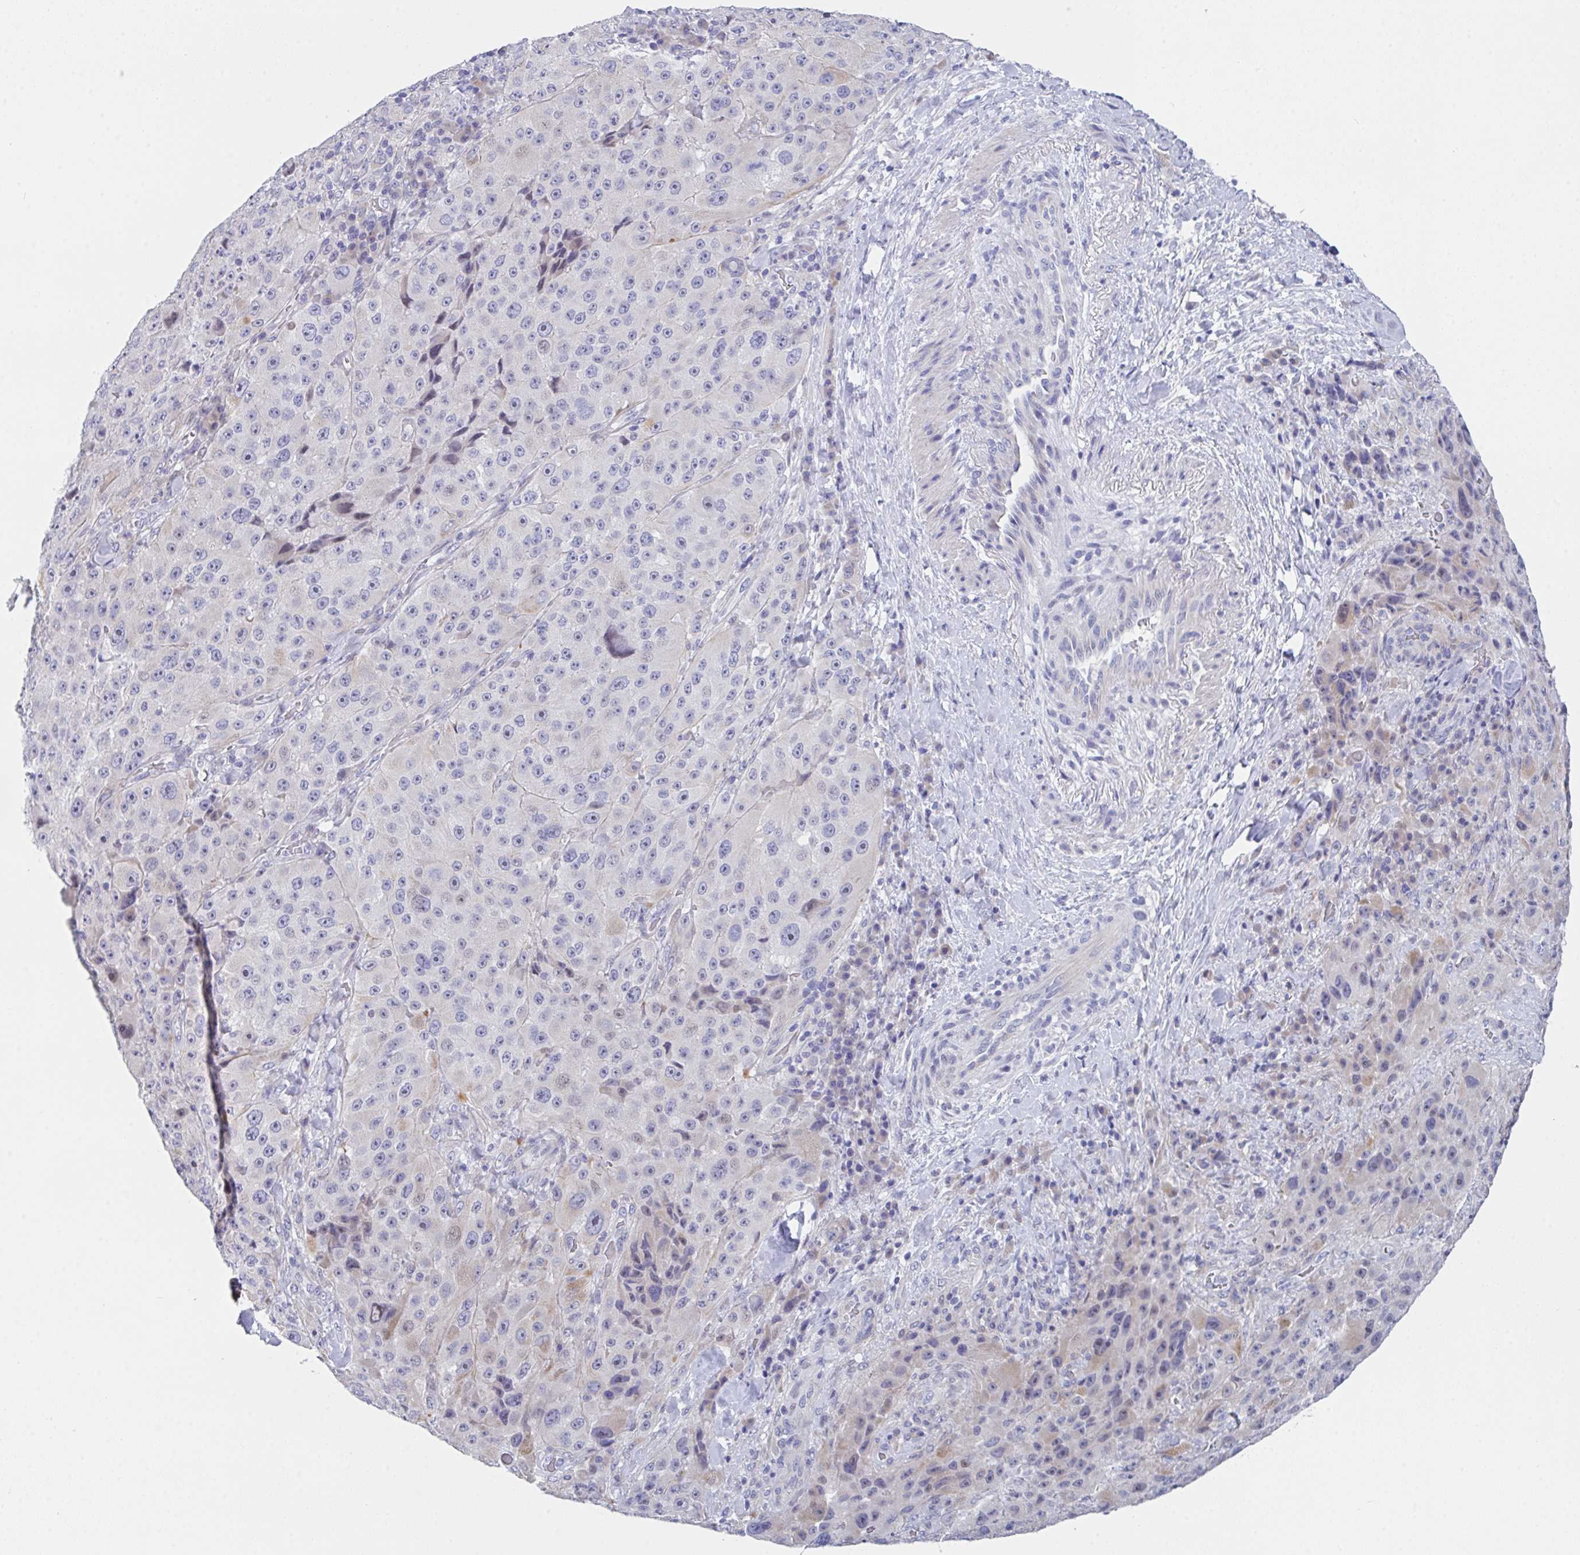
{"staining": {"intensity": "negative", "quantity": "none", "location": "none"}, "tissue": "melanoma", "cell_type": "Tumor cells", "image_type": "cancer", "snomed": [{"axis": "morphology", "description": "Malignant melanoma, Metastatic site"}, {"axis": "topography", "description": "Lymph node"}], "caption": "High power microscopy image of an IHC micrograph of melanoma, revealing no significant staining in tumor cells.", "gene": "FBXO47", "patient": {"sex": "male", "age": 62}}